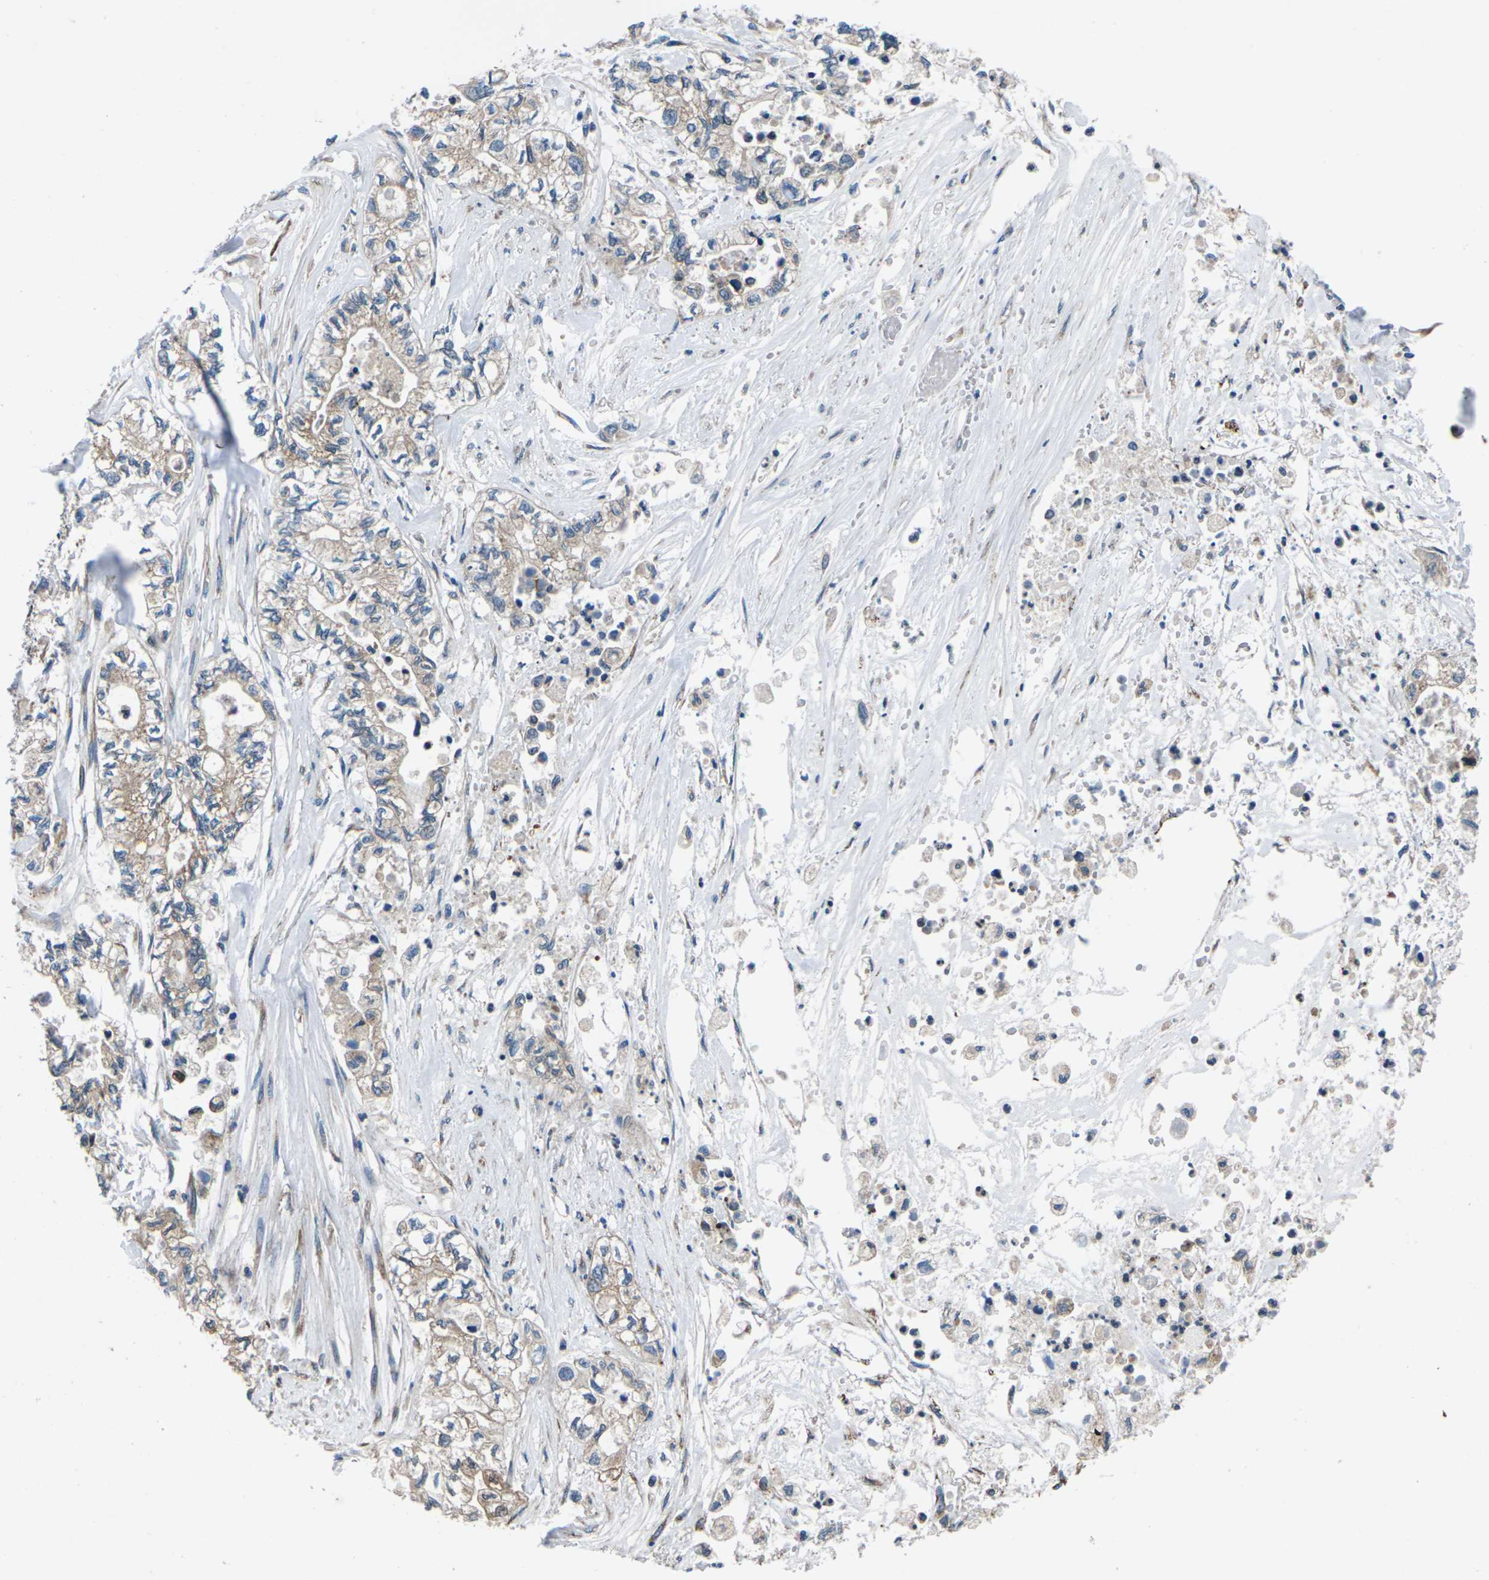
{"staining": {"intensity": "moderate", "quantity": ">75%", "location": "cytoplasmic/membranous"}, "tissue": "pancreatic cancer", "cell_type": "Tumor cells", "image_type": "cancer", "snomed": [{"axis": "morphology", "description": "Adenocarcinoma, NOS"}, {"axis": "topography", "description": "Pancreas"}], "caption": "Human pancreatic adenocarcinoma stained for a protein (brown) demonstrates moderate cytoplasmic/membranous positive staining in about >75% of tumor cells.", "gene": "GABRP", "patient": {"sex": "male", "age": 79}}